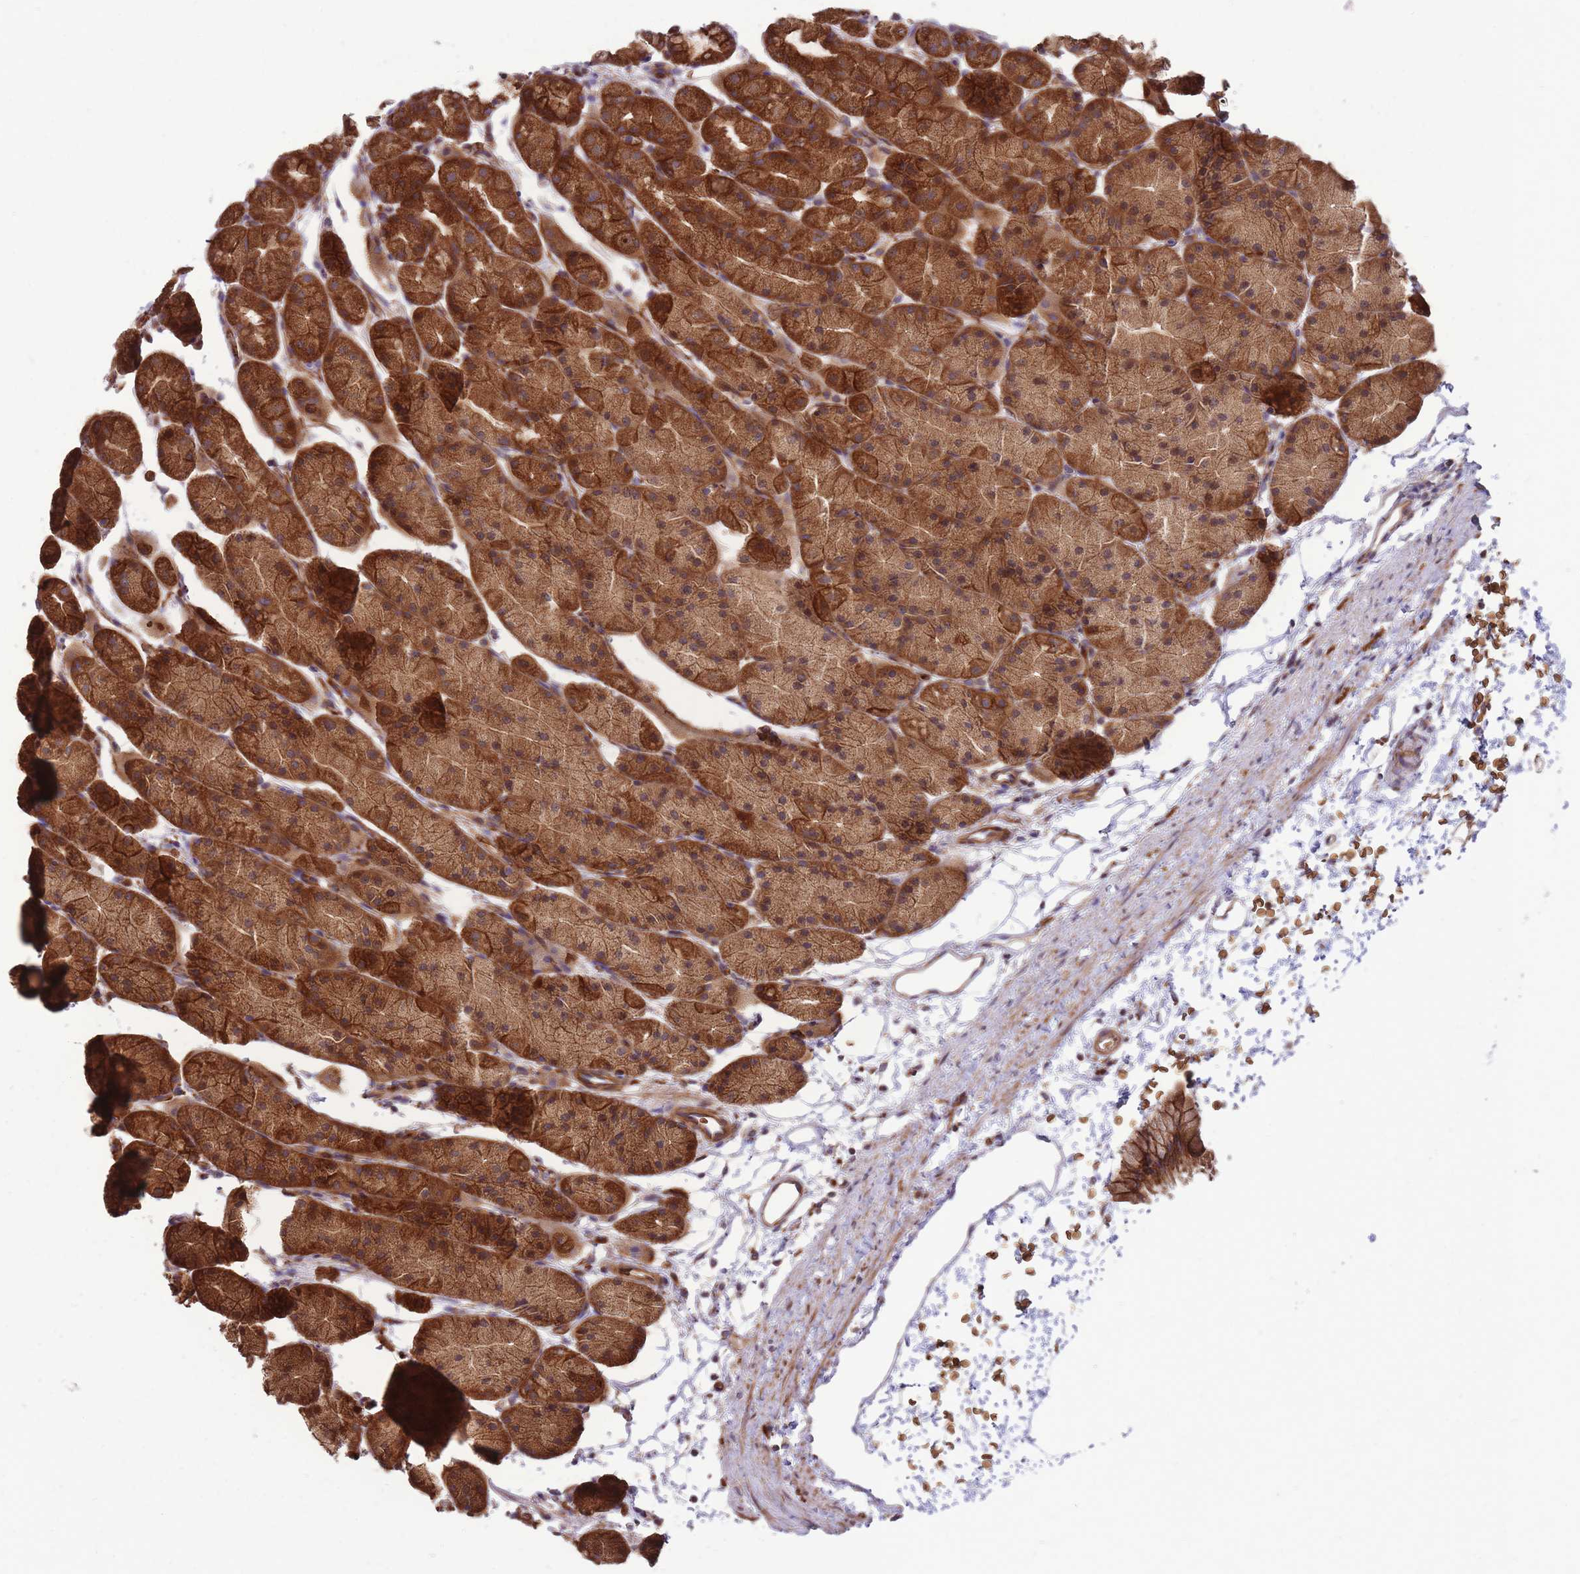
{"staining": {"intensity": "strong", "quantity": ">75%", "location": "cytoplasmic/membranous"}, "tissue": "stomach", "cell_type": "Glandular cells", "image_type": "normal", "snomed": [{"axis": "morphology", "description": "Normal tissue, NOS"}, {"axis": "topography", "description": "Stomach, upper"}, {"axis": "topography", "description": "Stomach"}], "caption": "High-magnification brightfield microscopy of benign stomach stained with DAB (brown) and counterstained with hematoxylin (blue). glandular cells exhibit strong cytoplasmic/membranous positivity is identified in about>75% of cells.", "gene": "ANKRD10", "patient": {"sex": "male", "age": 47}}